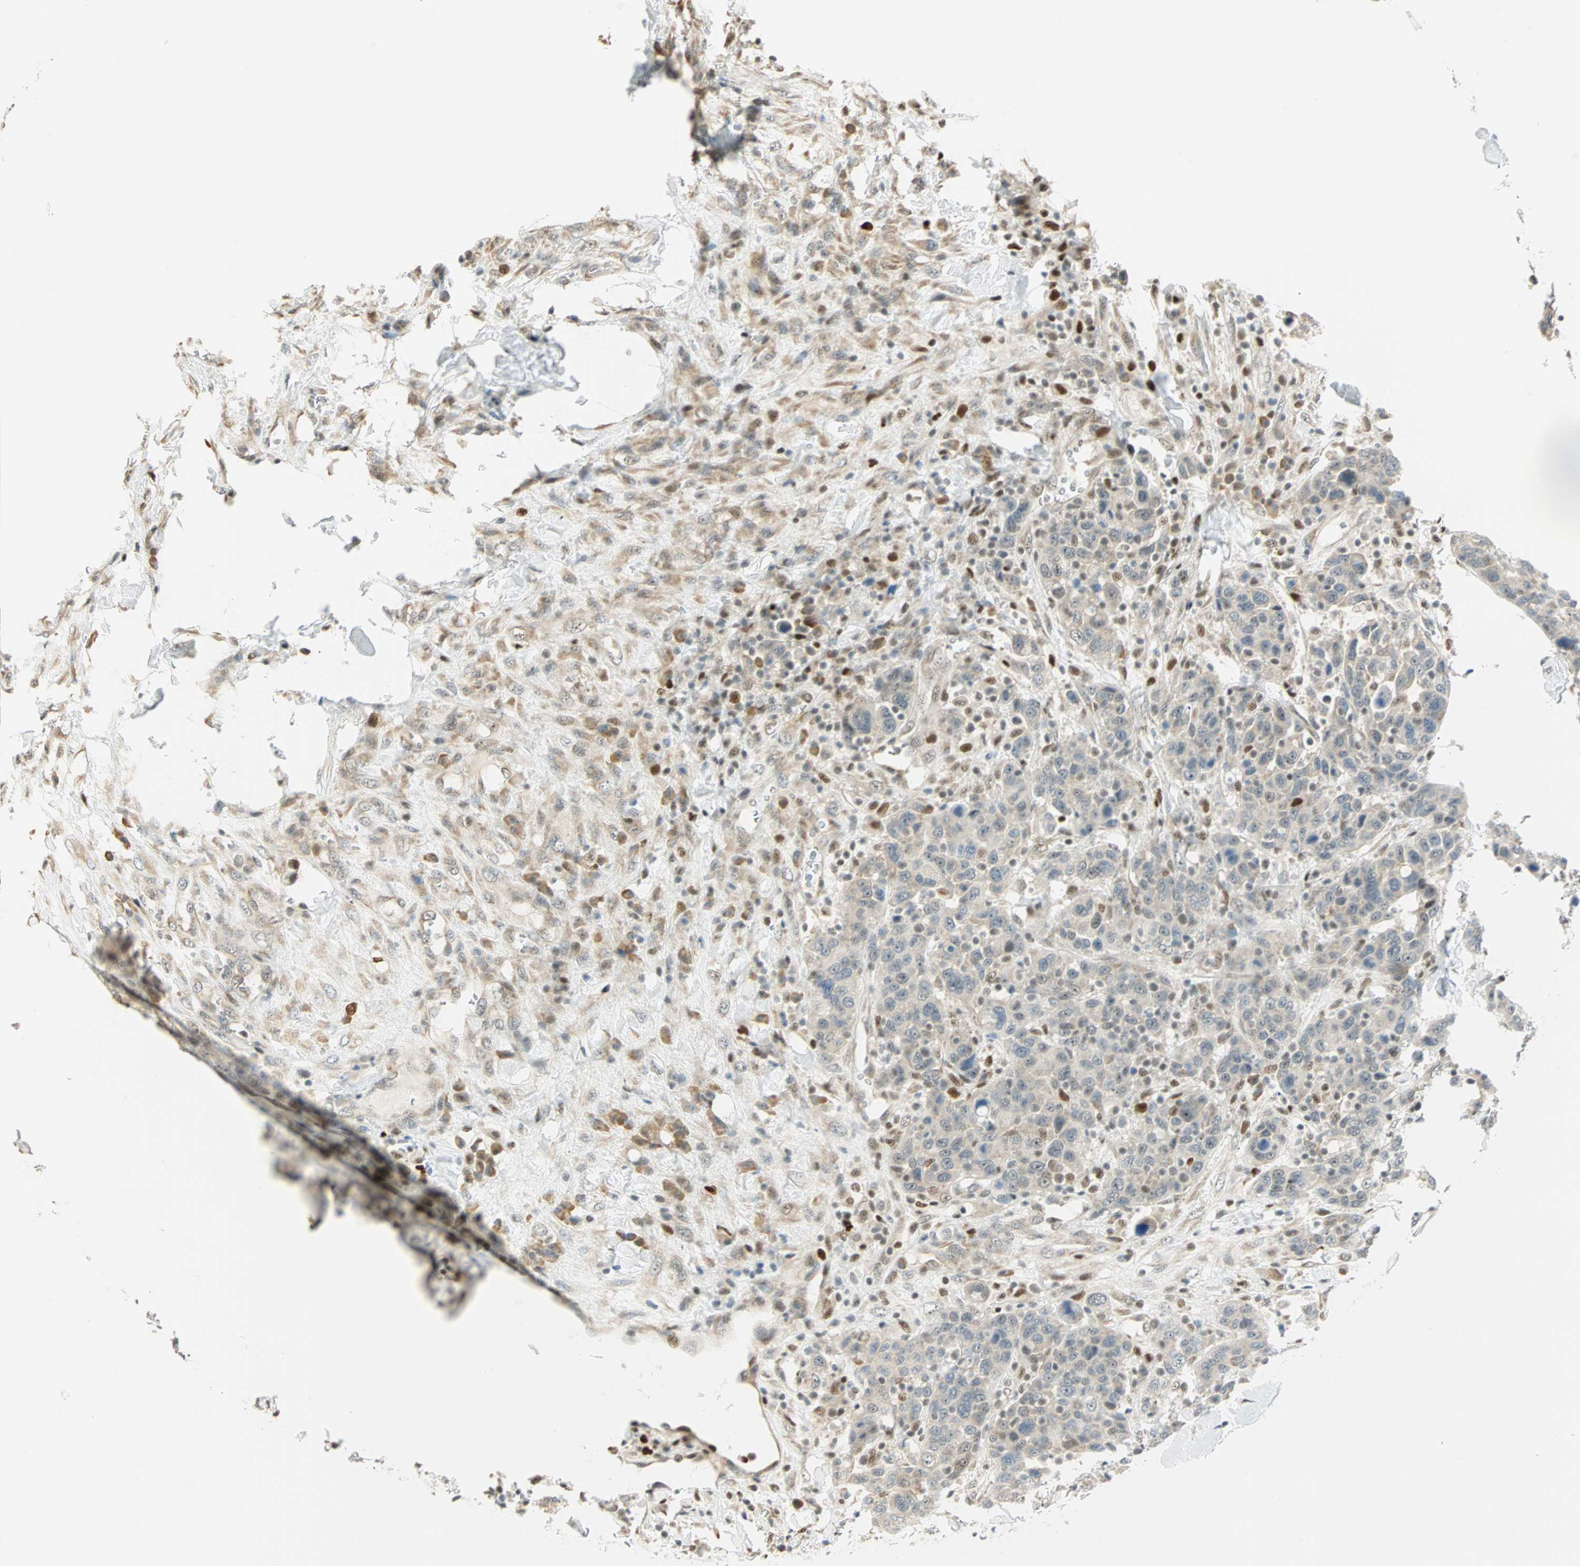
{"staining": {"intensity": "weak", "quantity": "<25%", "location": "cytoplasmic/membranous,nuclear"}, "tissue": "breast cancer", "cell_type": "Tumor cells", "image_type": "cancer", "snomed": [{"axis": "morphology", "description": "Duct carcinoma"}, {"axis": "topography", "description": "Breast"}], "caption": "Immunohistochemistry image of intraductal carcinoma (breast) stained for a protein (brown), which demonstrates no staining in tumor cells.", "gene": "MSX2", "patient": {"sex": "female", "age": 37}}